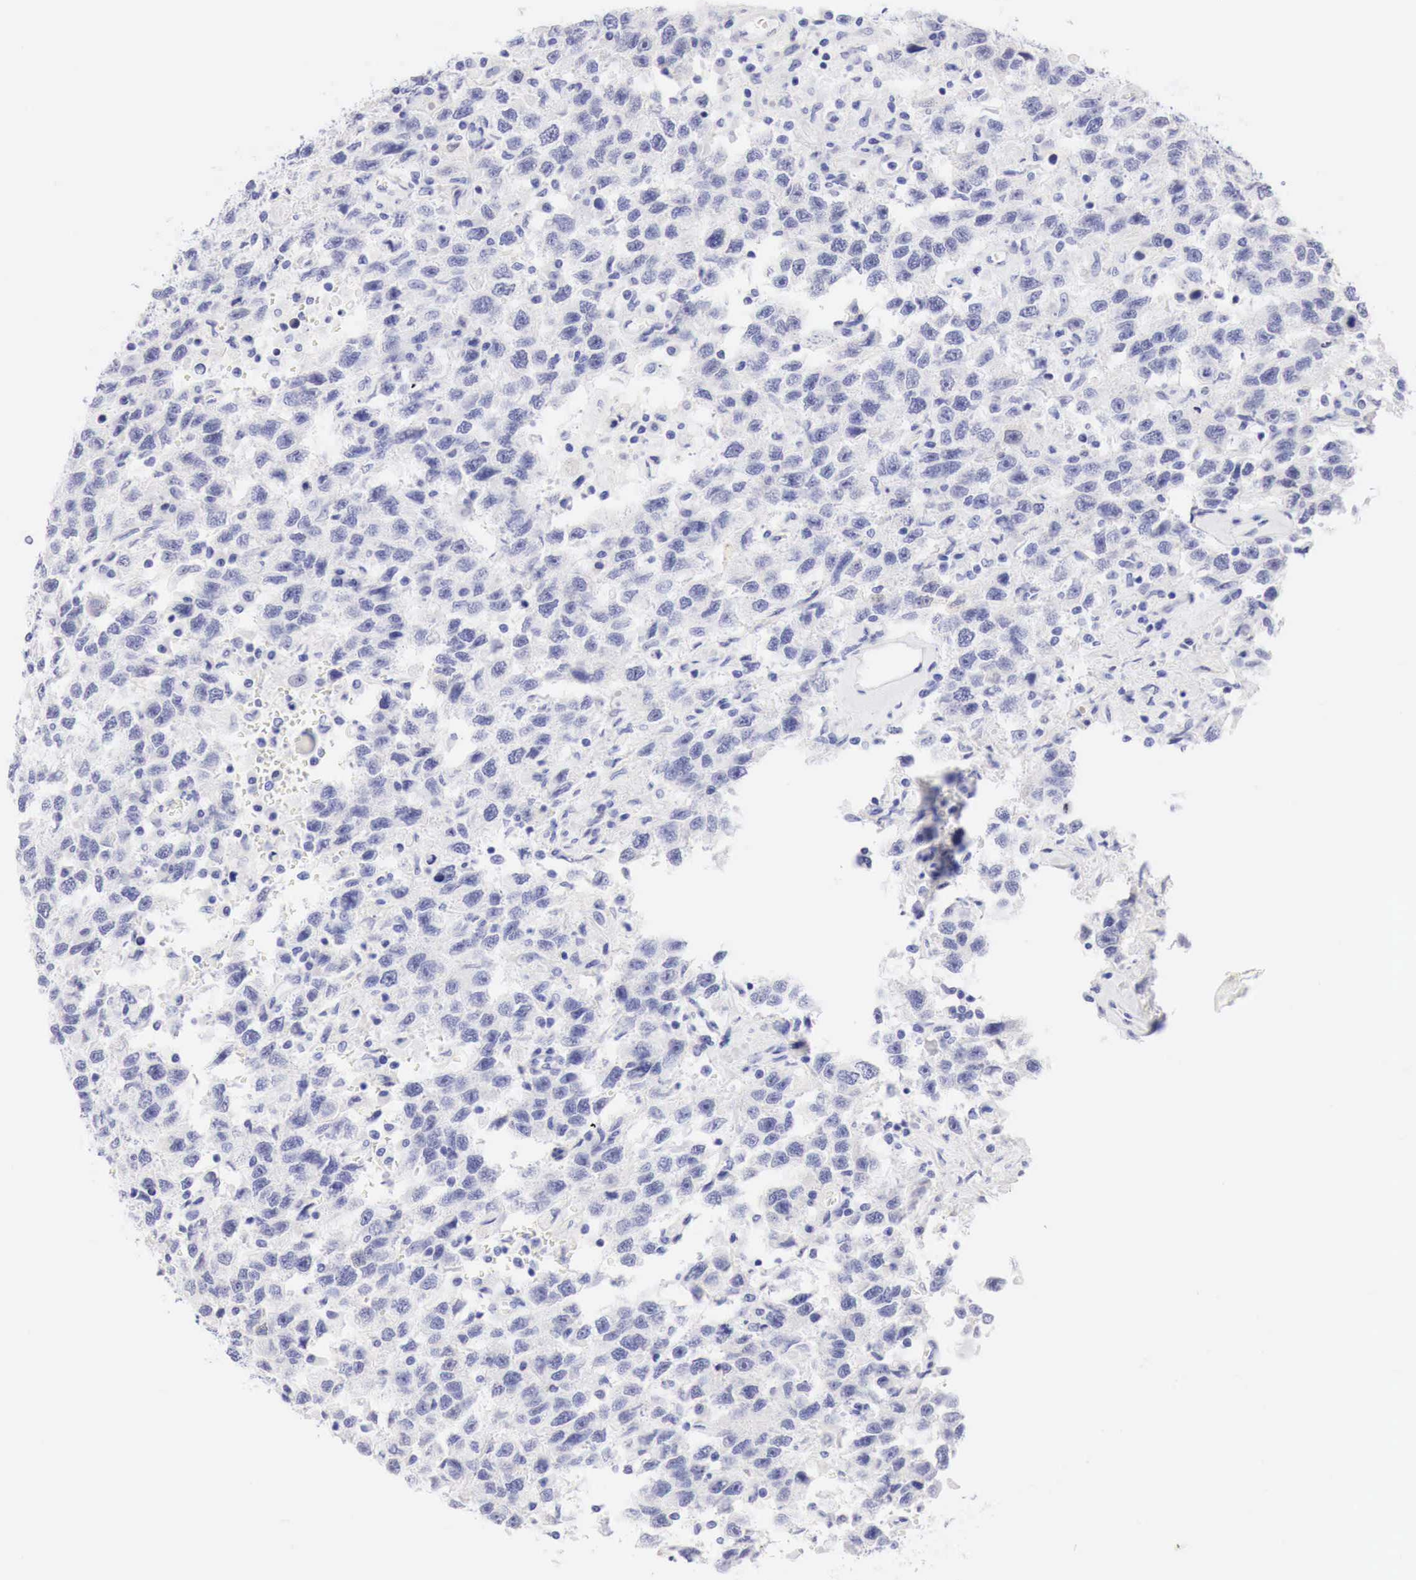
{"staining": {"intensity": "negative", "quantity": "none", "location": "none"}, "tissue": "testis cancer", "cell_type": "Tumor cells", "image_type": "cancer", "snomed": [{"axis": "morphology", "description": "Seminoma, NOS"}, {"axis": "topography", "description": "Testis"}], "caption": "Protein analysis of testis cancer displays no significant staining in tumor cells.", "gene": "CDKN2A", "patient": {"sex": "male", "age": 41}}